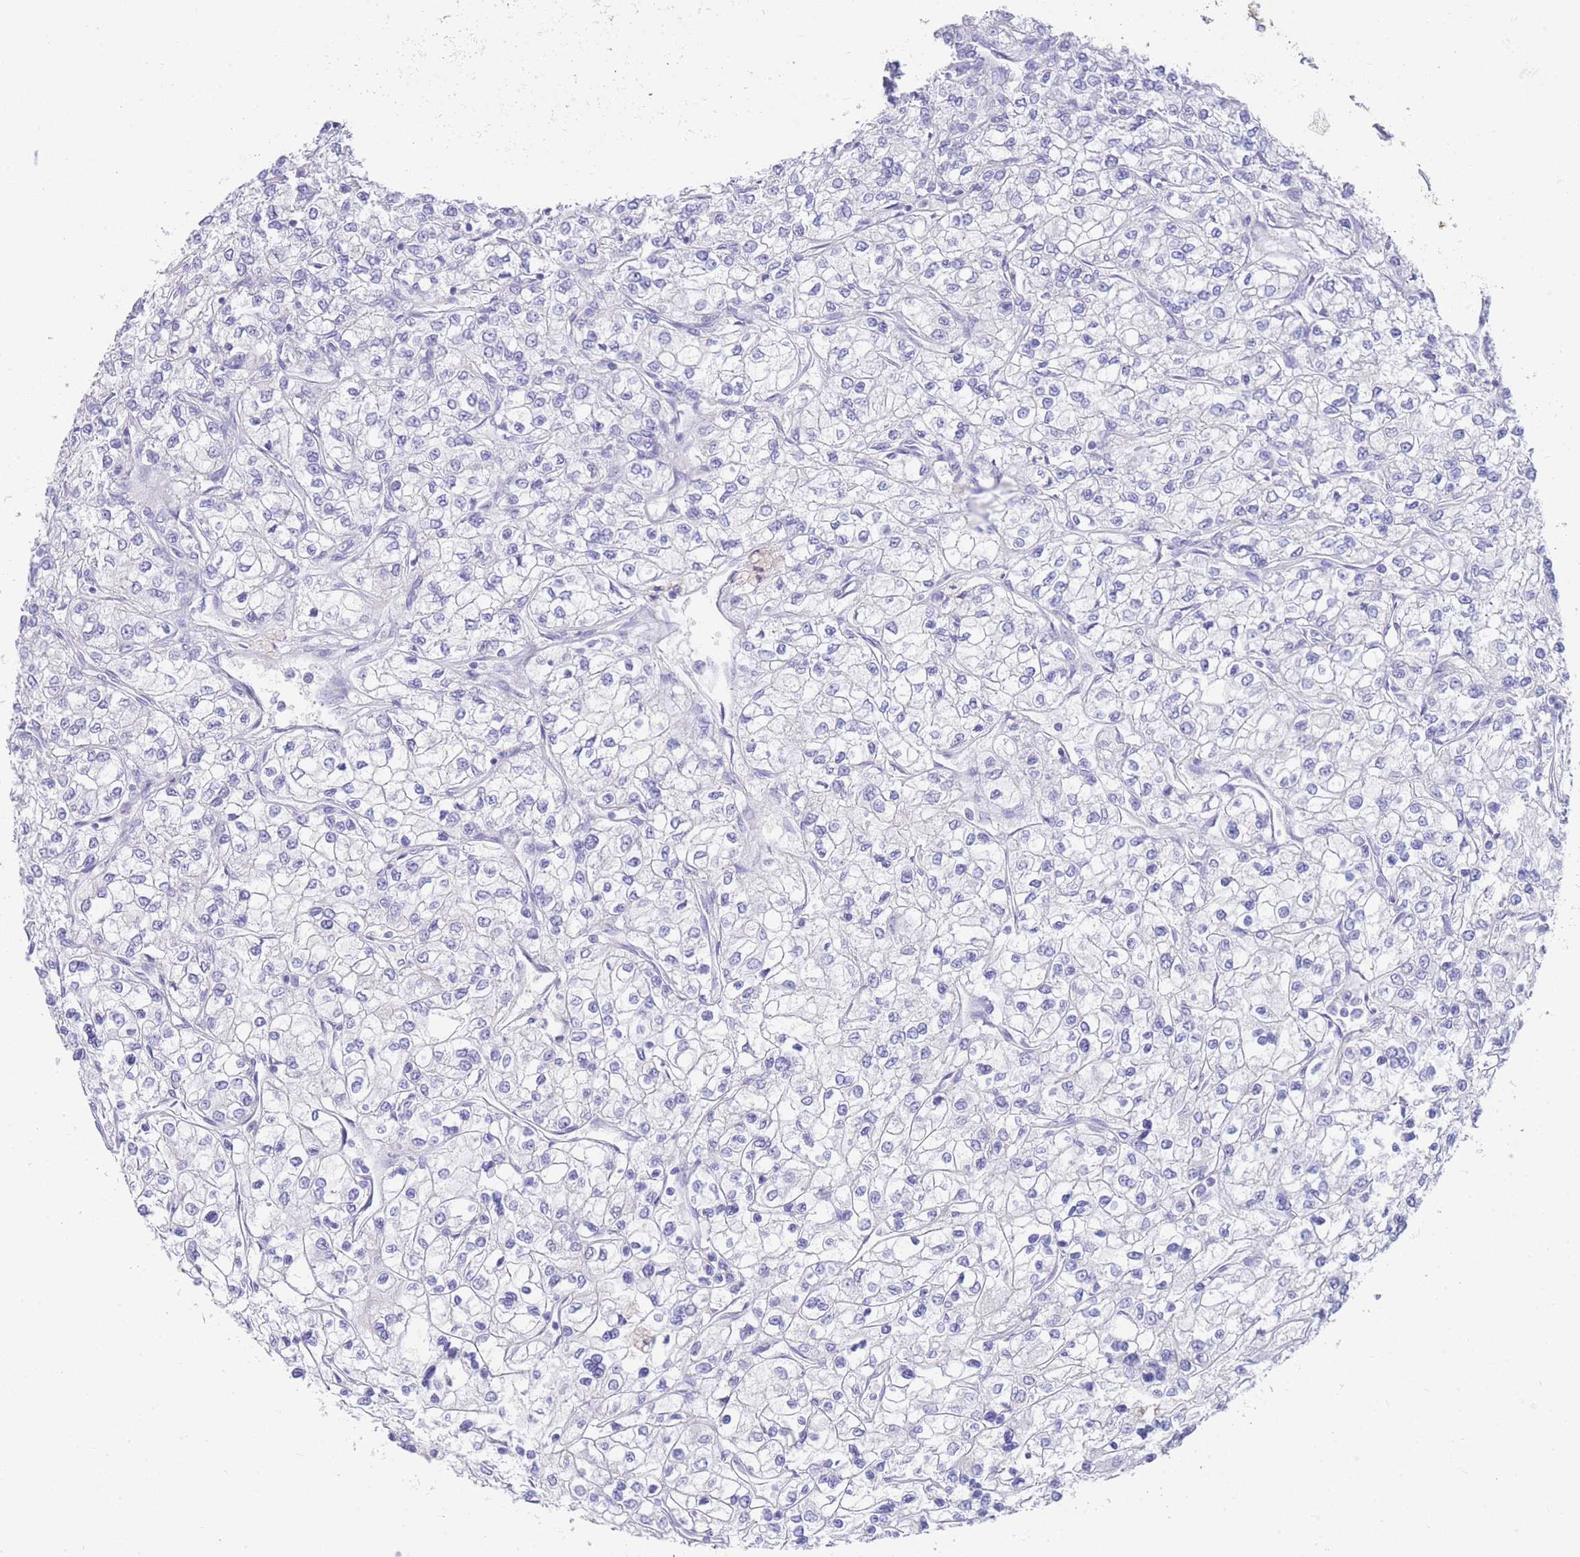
{"staining": {"intensity": "negative", "quantity": "none", "location": "none"}, "tissue": "renal cancer", "cell_type": "Tumor cells", "image_type": "cancer", "snomed": [{"axis": "morphology", "description": "Adenocarcinoma, NOS"}, {"axis": "topography", "description": "Kidney"}], "caption": "The histopathology image shows no staining of tumor cells in renal adenocarcinoma. (DAB (3,3'-diaminobenzidine) IHC visualized using brightfield microscopy, high magnification).", "gene": "LRRC37A", "patient": {"sex": "male", "age": 80}}